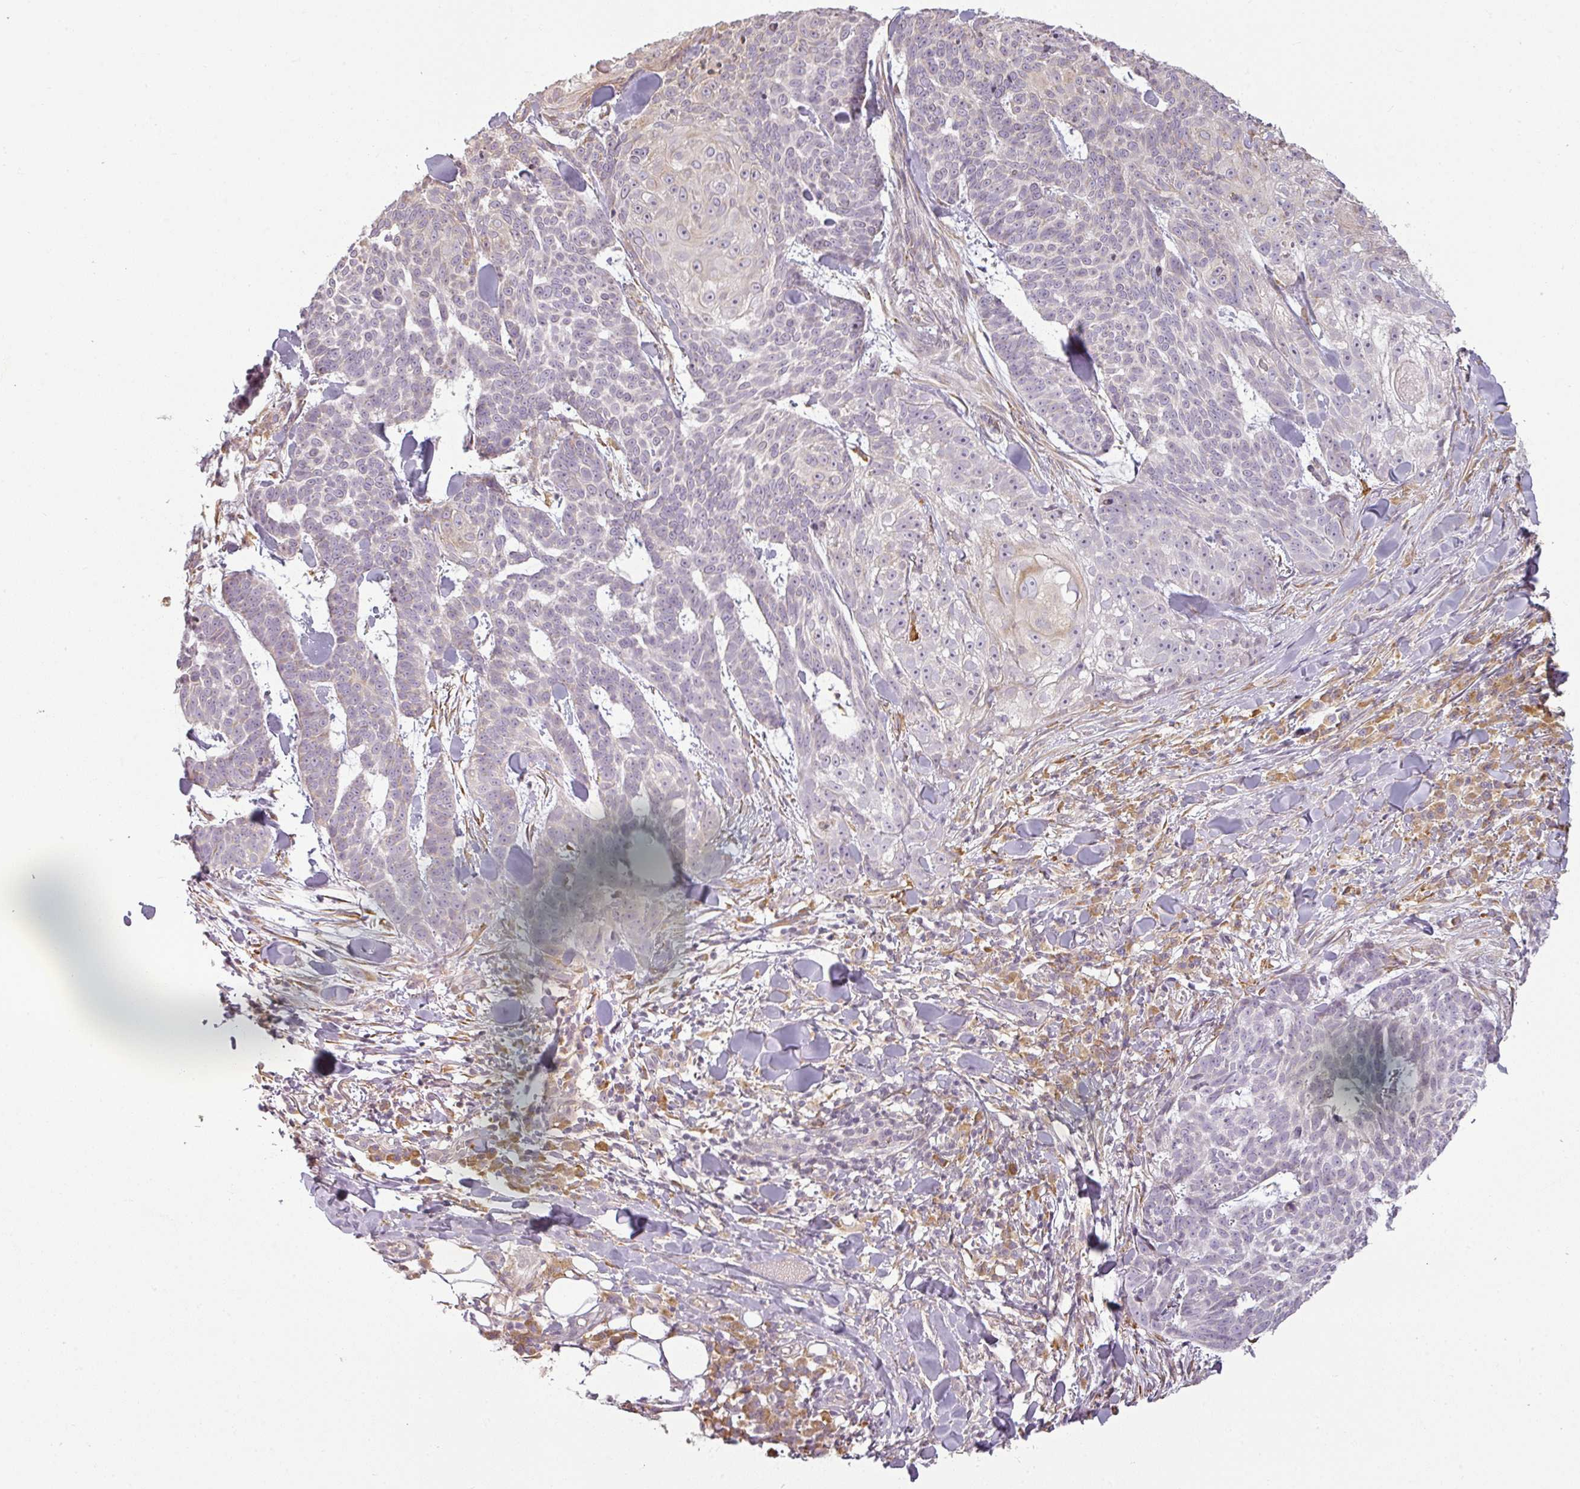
{"staining": {"intensity": "negative", "quantity": "none", "location": "none"}, "tissue": "skin cancer", "cell_type": "Tumor cells", "image_type": "cancer", "snomed": [{"axis": "morphology", "description": "Basal cell carcinoma"}, {"axis": "topography", "description": "Skin"}], "caption": "Histopathology image shows no significant protein staining in tumor cells of skin cancer (basal cell carcinoma).", "gene": "CCDC144A", "patient": {"sex": "female", "age": 93}}